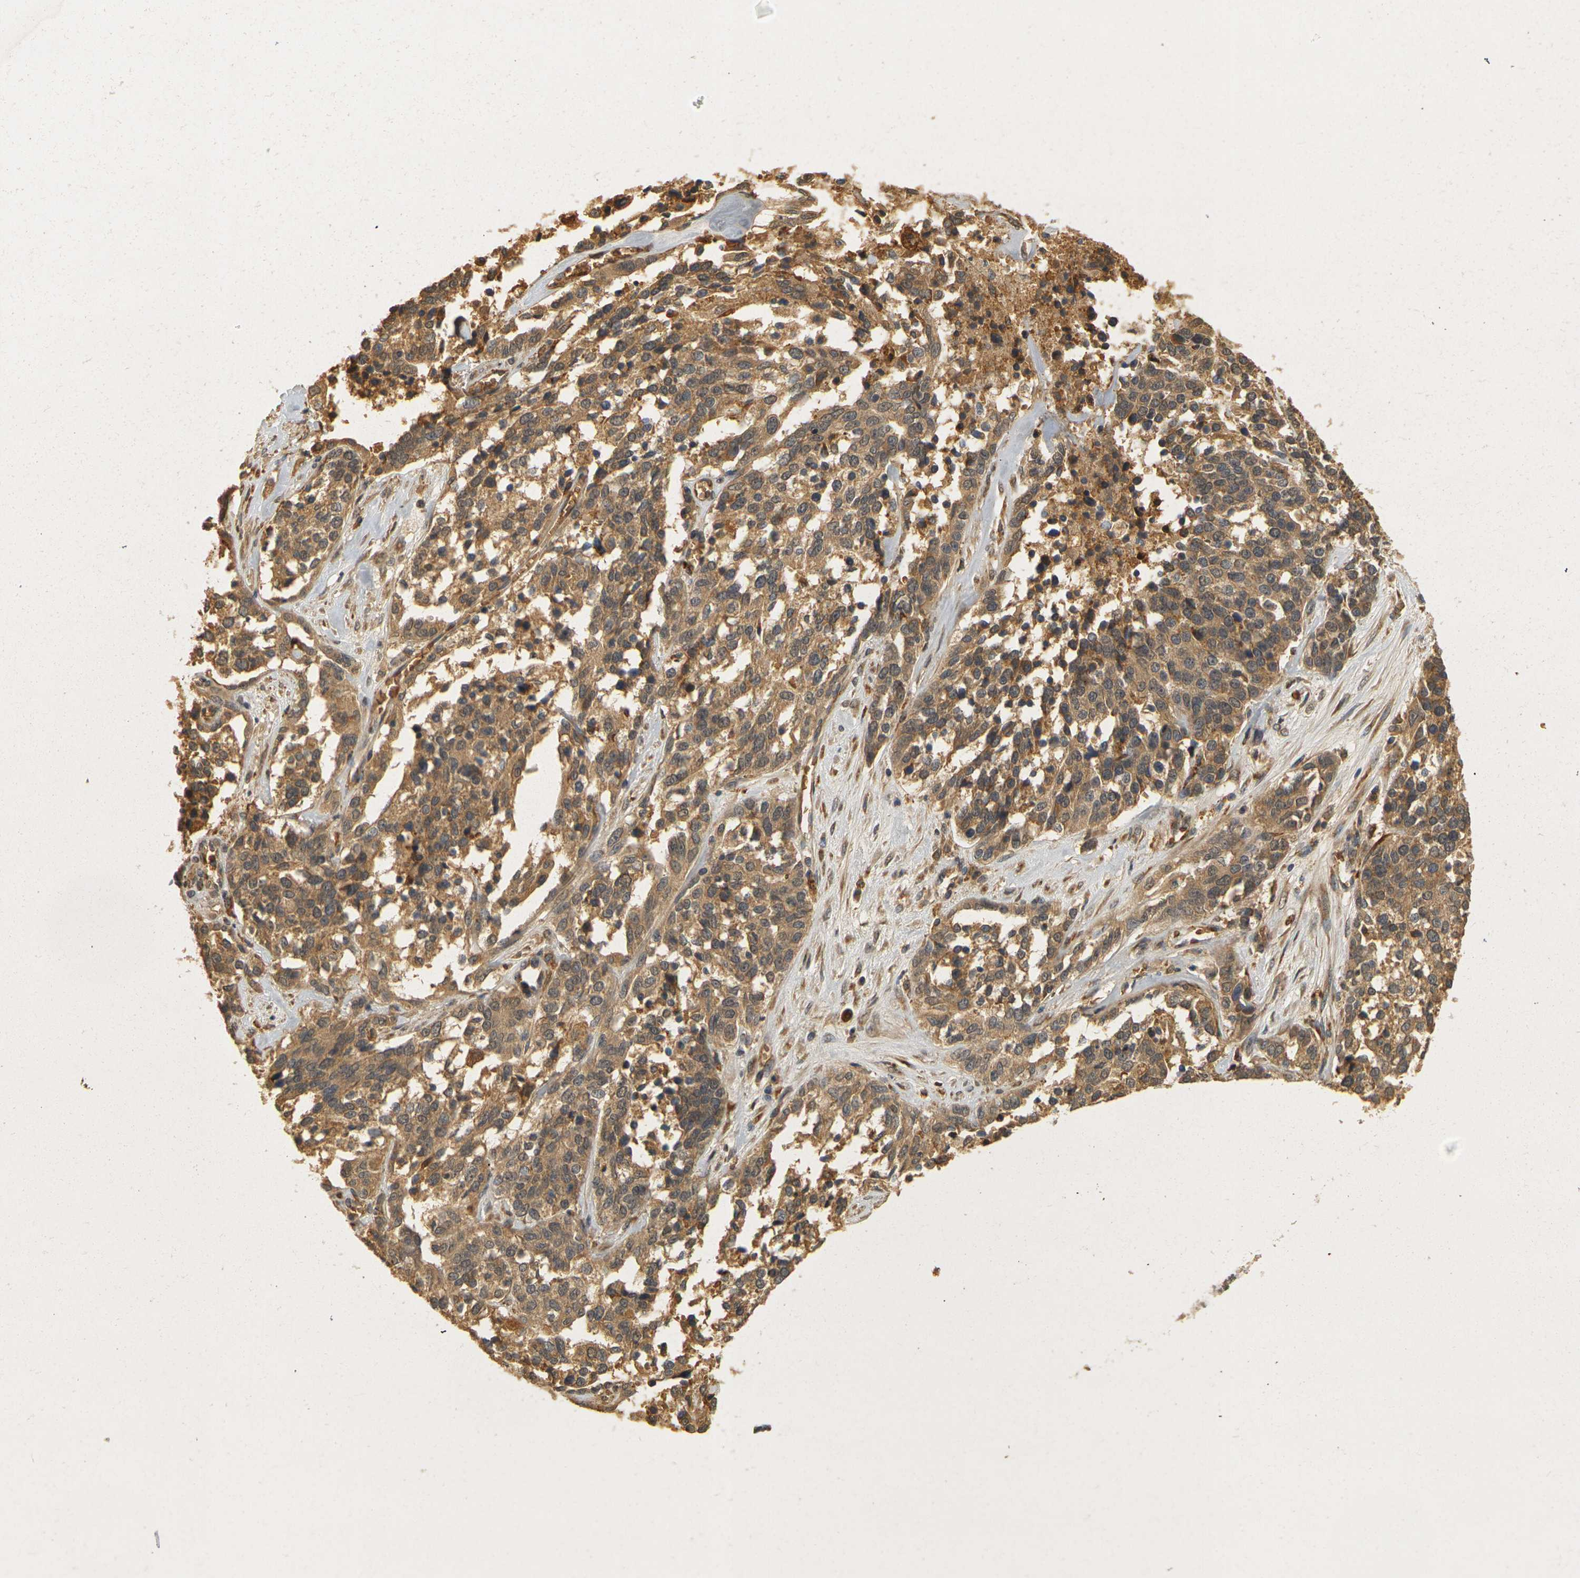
{"staining": {"intensity": "moderate", "quantity": ">75%", "location": "cytoplasmic/membranous"}, "tissue": "ovarian cancer", "cell_type": "Tumor cells", "image_type": "cancer", "snomed": [{"axis": "morphology", "description": "Cystadenocarcinoma, serous, NOS"}, {"axis": "topography", "description": "Ovary"}], "caption": "High-power microscopy captured an immunohistochemistry micrograph of ovarian cancer (serous cystadenocarcinoma), revealing moderate cytoplasmic/membranous staining in about >75% of tumor cells.", "gene": "MEGF9", "patient": {"sex": "female", "age": 44}}